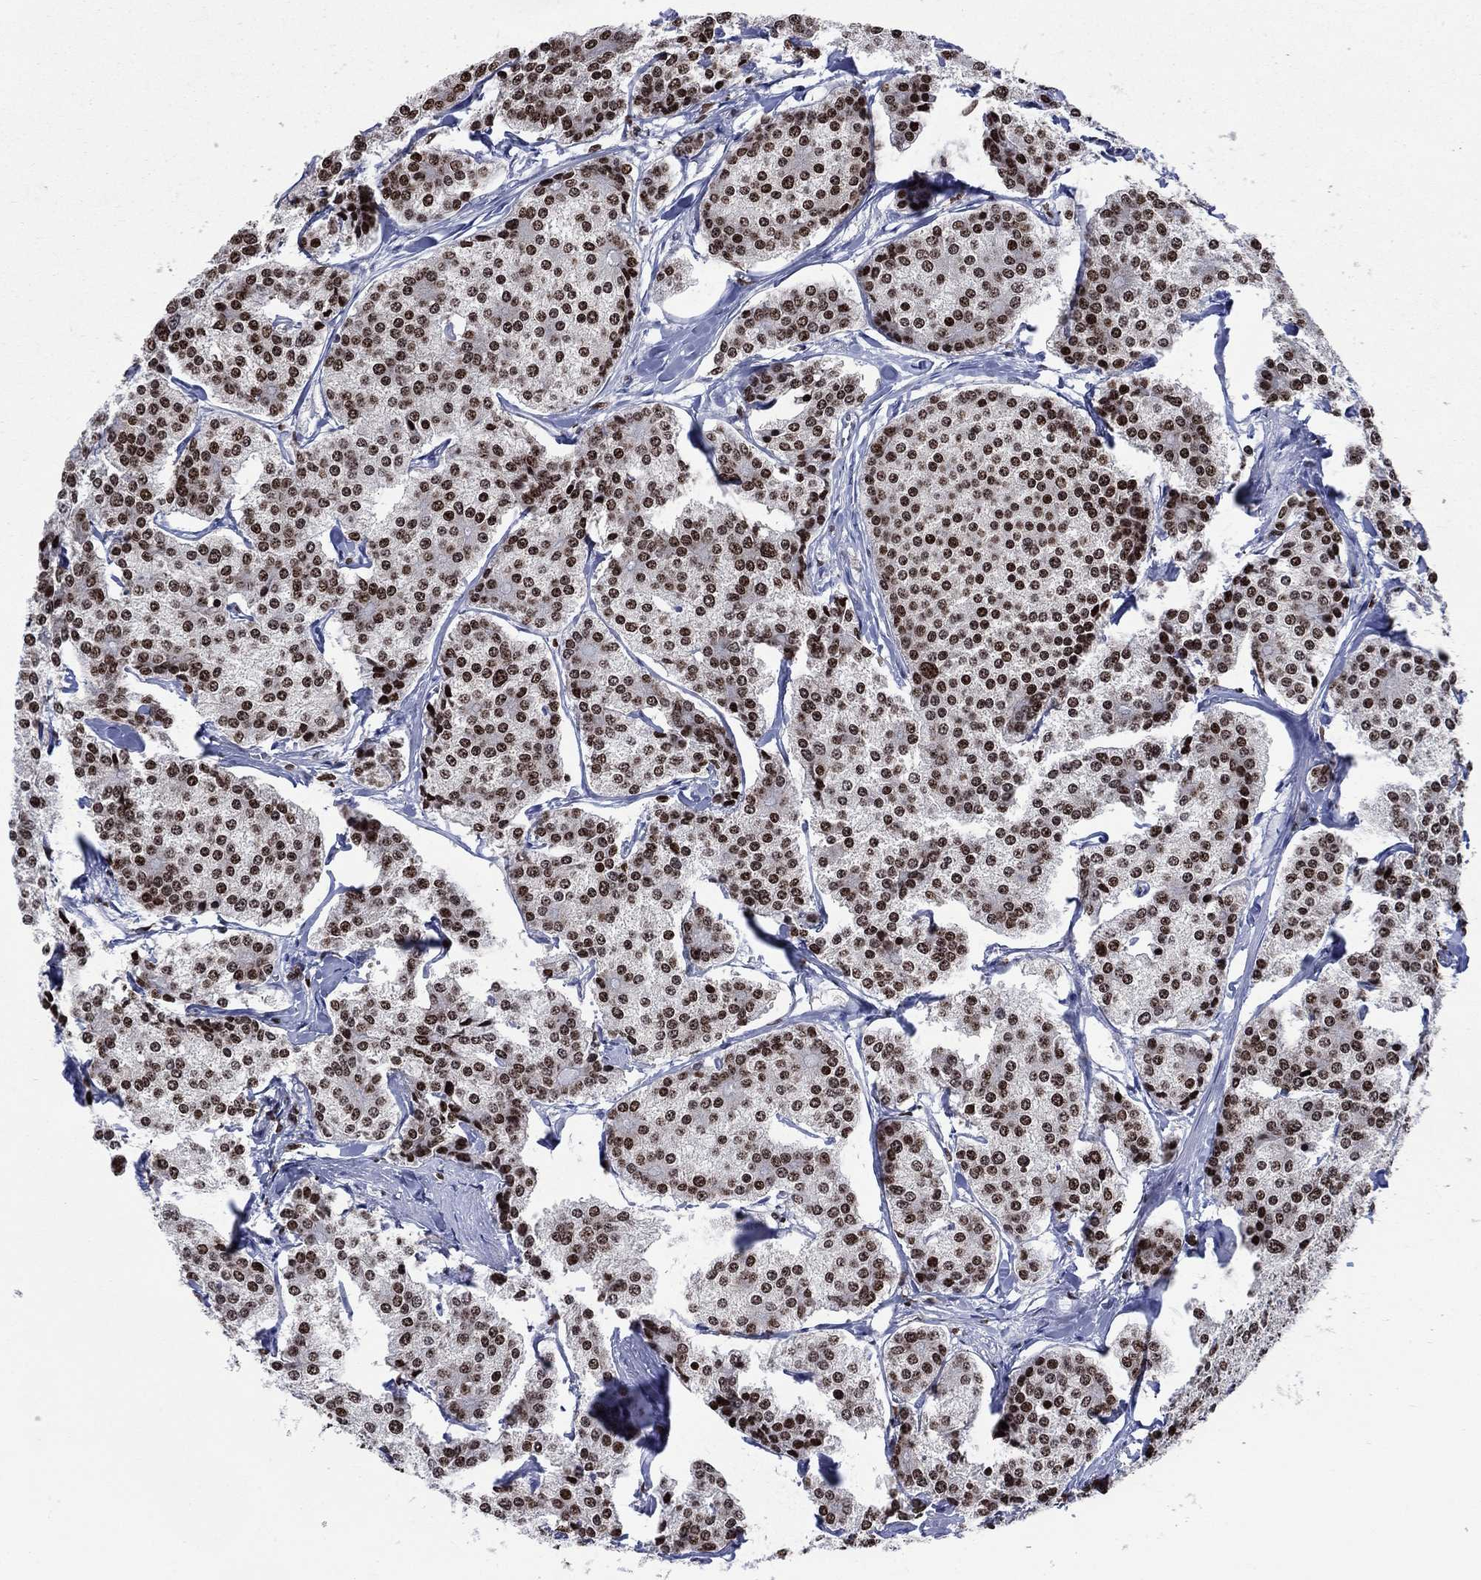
{"staining": {"intensity": "strong", "quantity": "25%-75%", "location": "nuclear"}, "tissue": "carcinoid", "cell_type": "Tumor cells", "image_type": "cancer", "snomed": [{"axis": "morphology", "description": "Carcinoid, malignant, NOS"}, {"axis": "topography", "description": "Small intestine"}], "caption": "Approximately 25%-75% of tumor cells in human carcinoid (malignant) demonstrate strong nuclear protein positivity as visualized by brown immunohistochemical staining.", "gene": "HMGA1", "patient": {"sex": "female", "age": 65}}